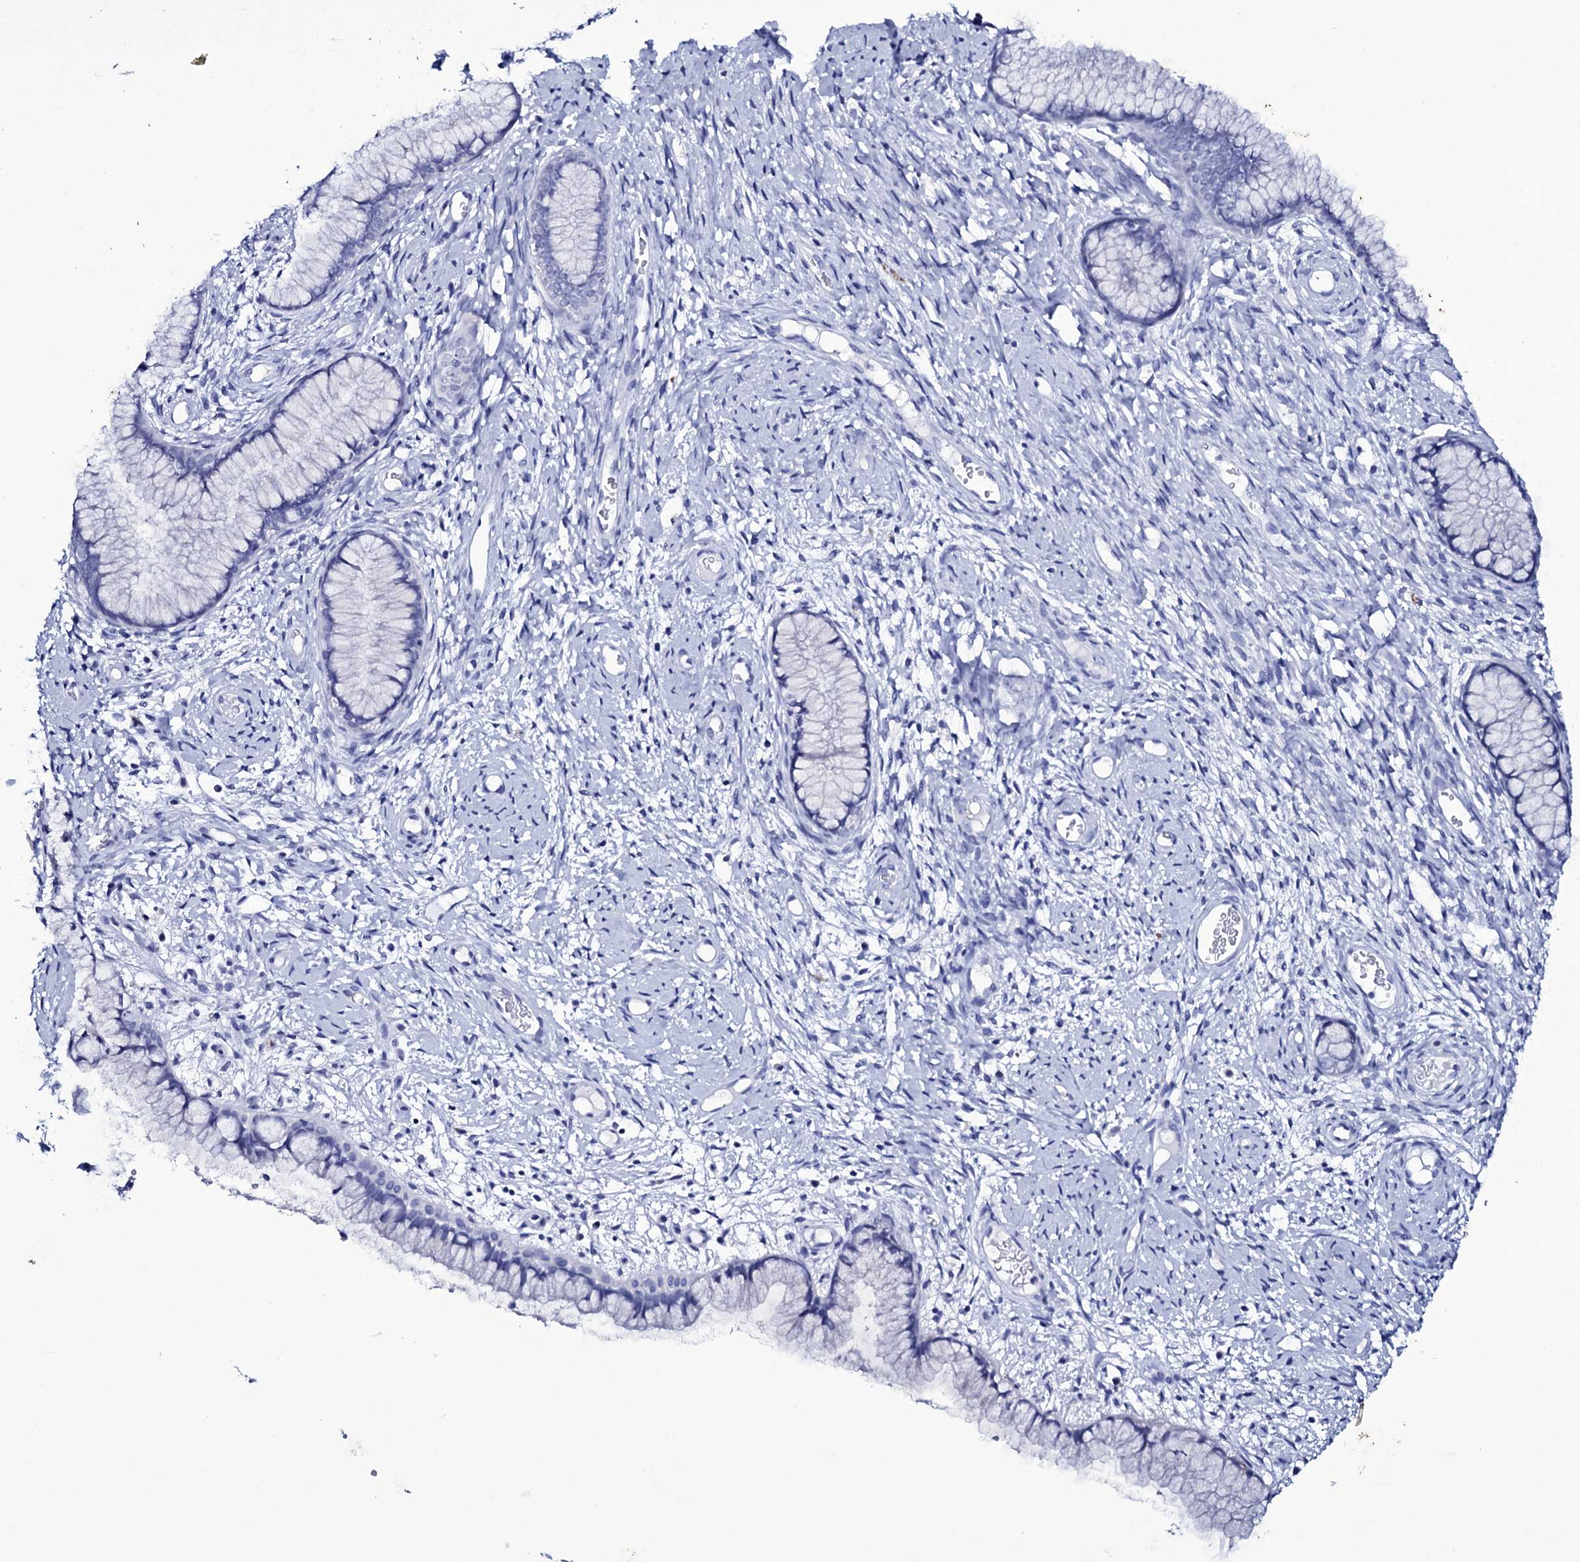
{"staining": {"intensity": "negative", "quantity": "none", "location": "none"}, "tissue": "cervix", "cell_type": "Glandular cells", "image_type": "normal", "snomed": [{"axis": "morphology", "description": "Normal tissue, NOS"}, {"axis": "topography", "description": "Cervix"}], "caption": "Immunohistochemistry (IHC) histopathology image of normal cervix: human cervix stained with DAB demonstrates no significant protein staining in glandular cells.", "gene": "ITPRID2", "patient": {"sex": "female", "age": 42}}